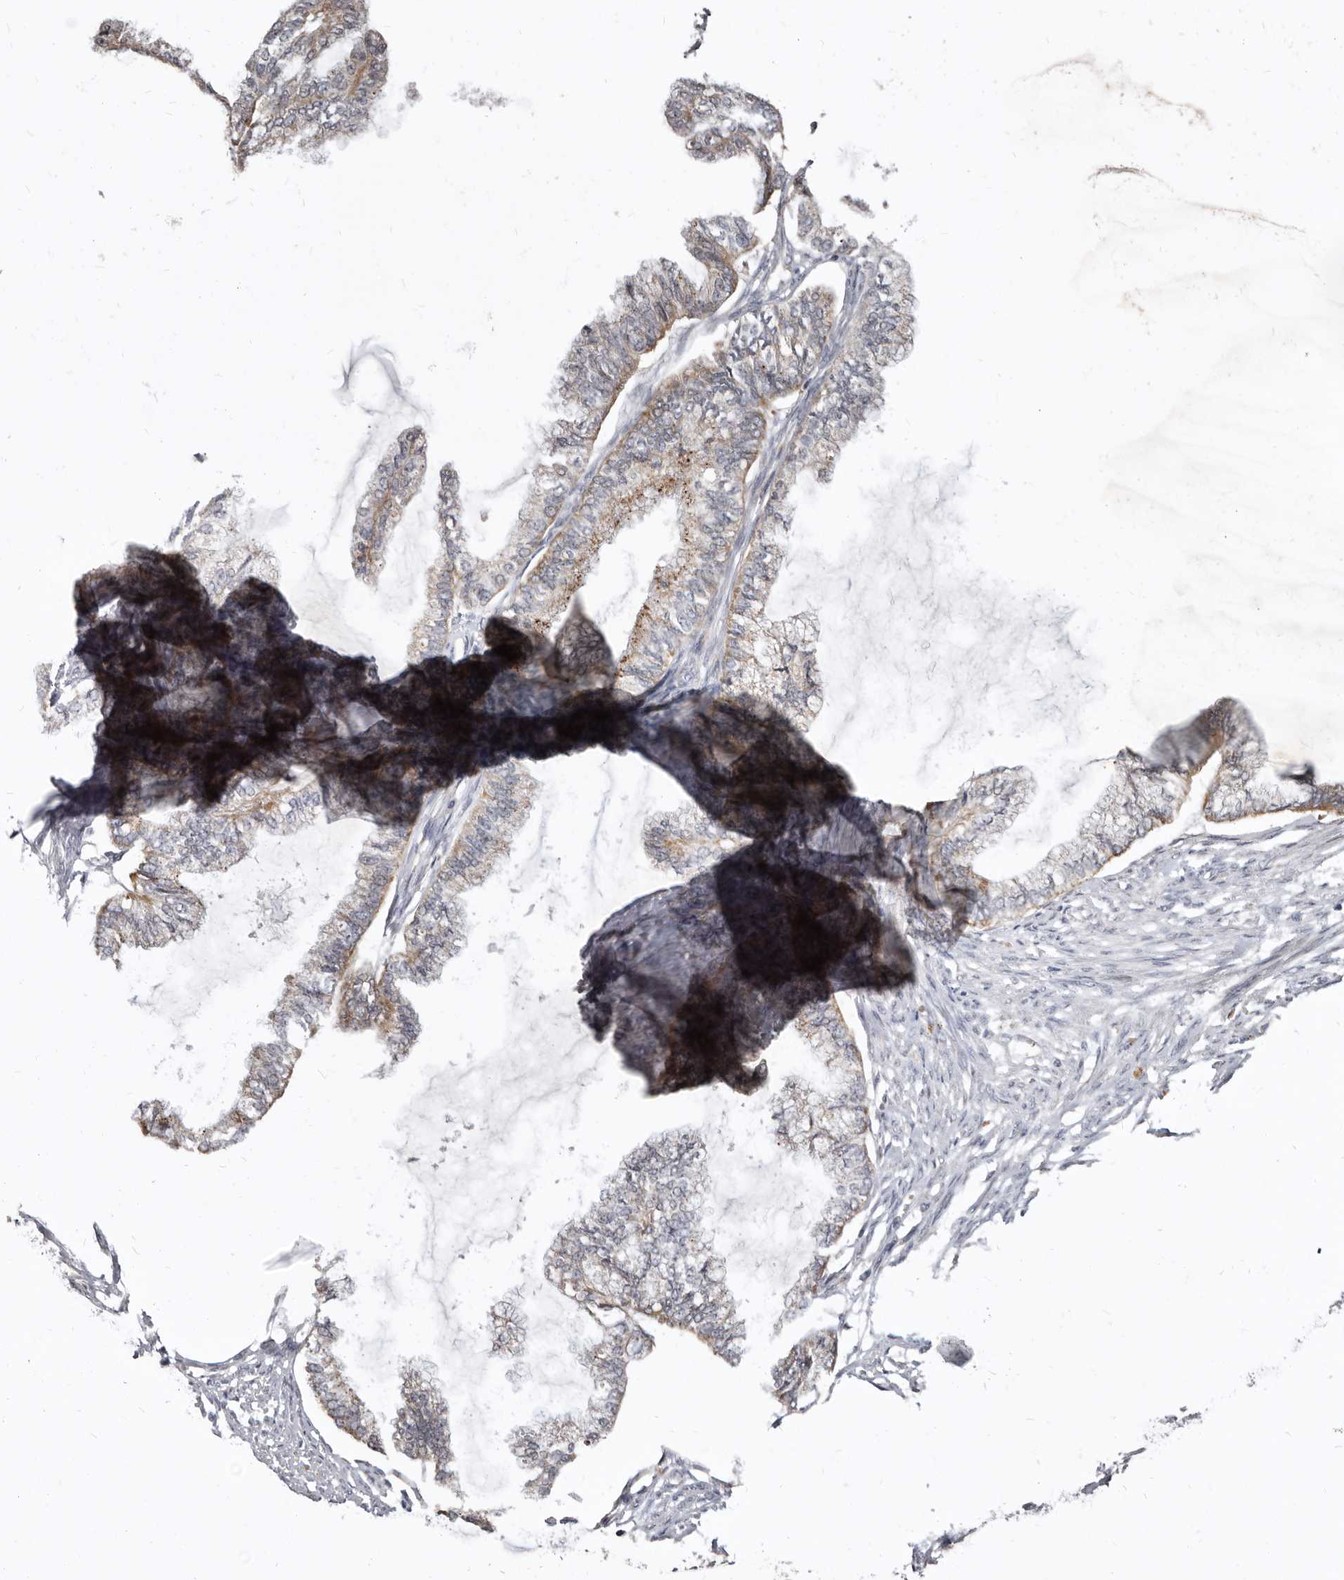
{"staining": {"intensity": "weak", "quantity": "<25%", "location": "cytoplasmic/membranous"}, "tissue": "endometrial cancer", "cell_type": "Tumor cells", "image_type": "cancer", "snomed": [{"axis": "morphology", "description": "Adenocarcinoma, NOS"}, {"axis": "topography", "description": "Endometrium"}], "caption": "Endometrial cancer (adenocarcinoma) stained for a protein using immunohistochemistry displays no staining tumor cells.", "gene": "SMC4", "patient": {"sex": "female", "age": 86}}